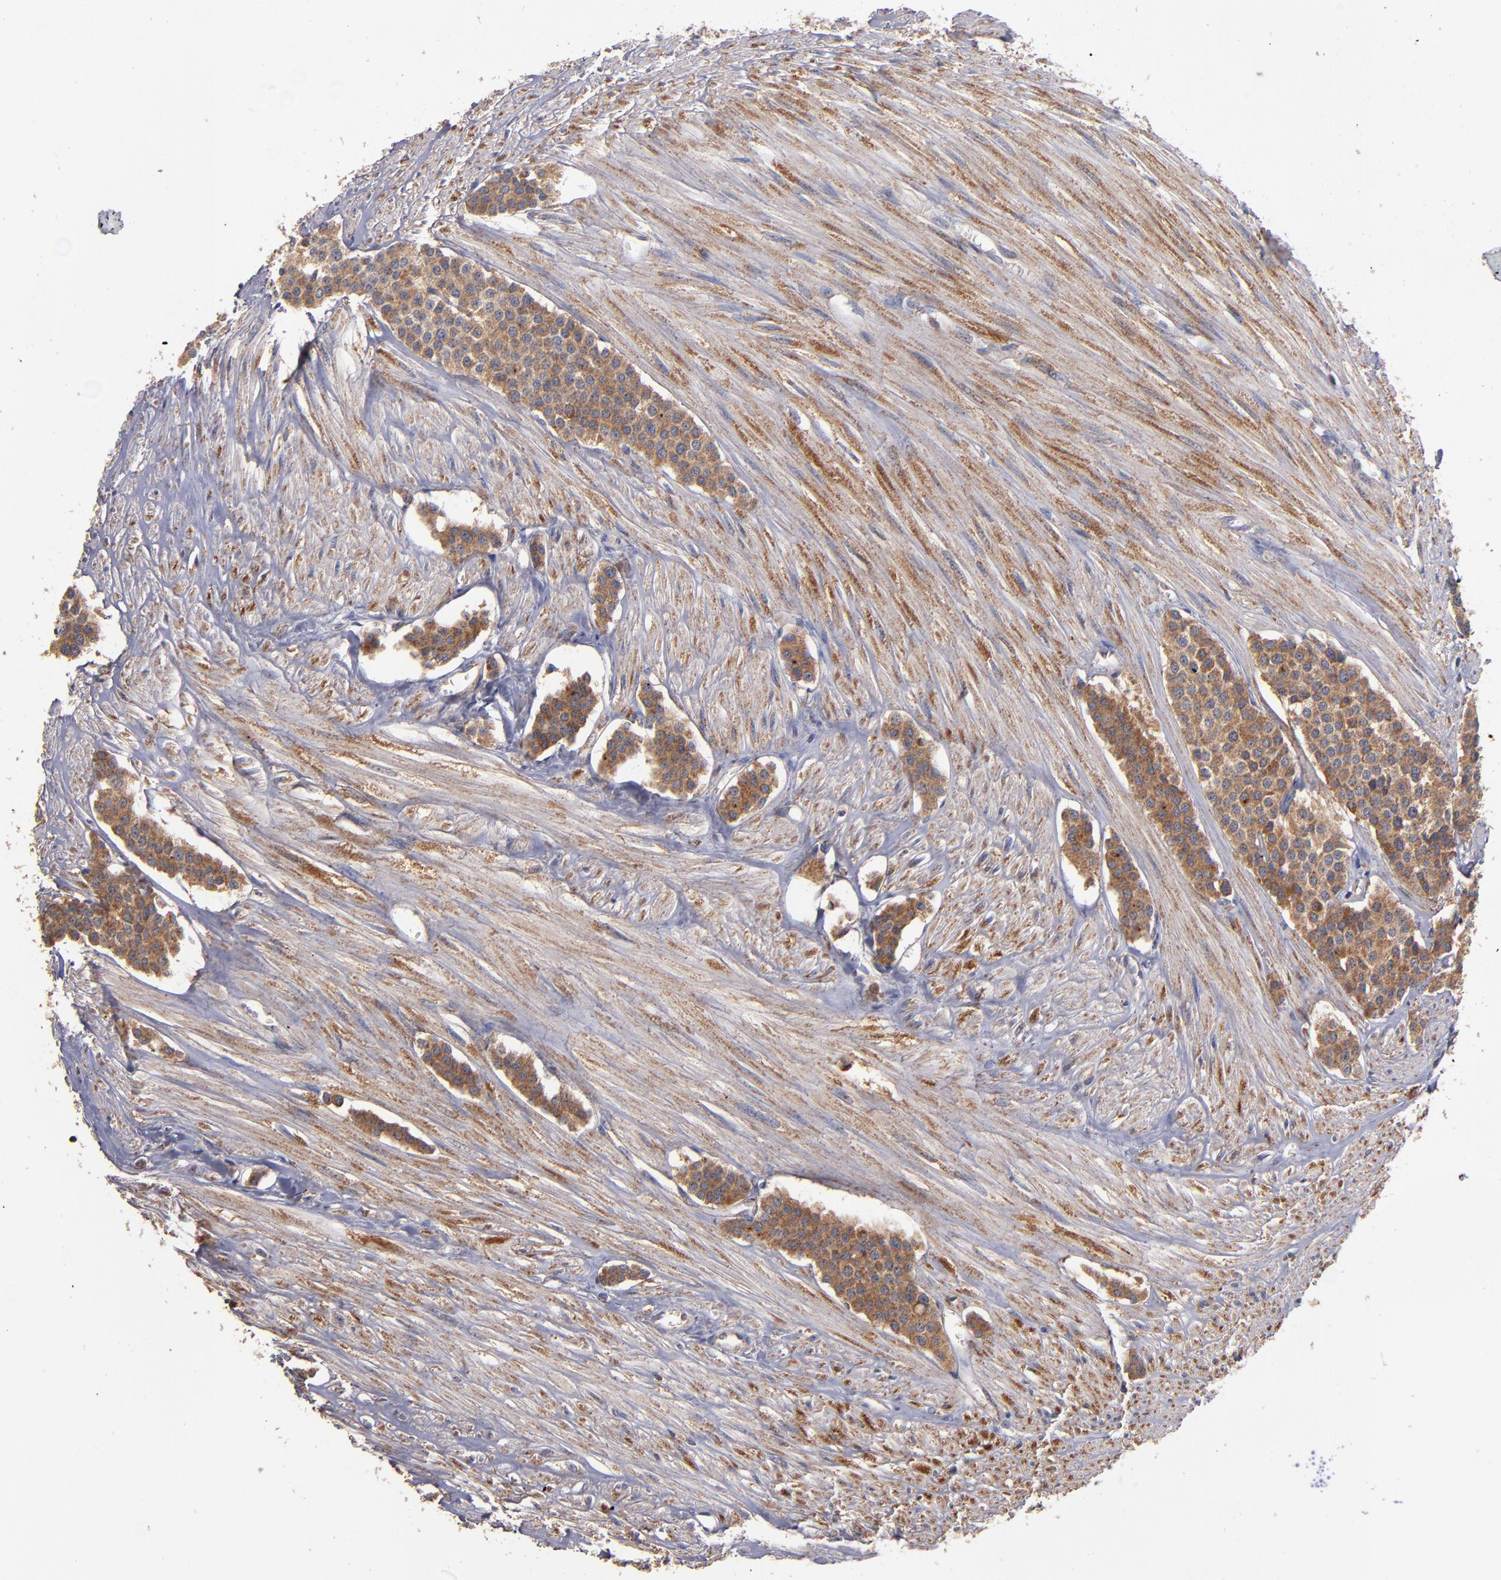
{"staining": {"intensity": "moderate", "quantity": ">75%", "location": "cytoplasmic/membranous"}, "tissue": "carcinoid", "cell_type": "Tumor cells", "image_type": "cancer", "snomed": [{"axis": "morphology", "description": "Carcinoid, malignant, NOS"}, {"axis": "topography", "description": "Small intestine"}], "caption": "Carcinoid stained with IHC shows moderate cytoplasmic/membranous staining in about >75% of tumor cells.", "gene": "DIABLO", "patient": {"sex": "male", "age": 60}}